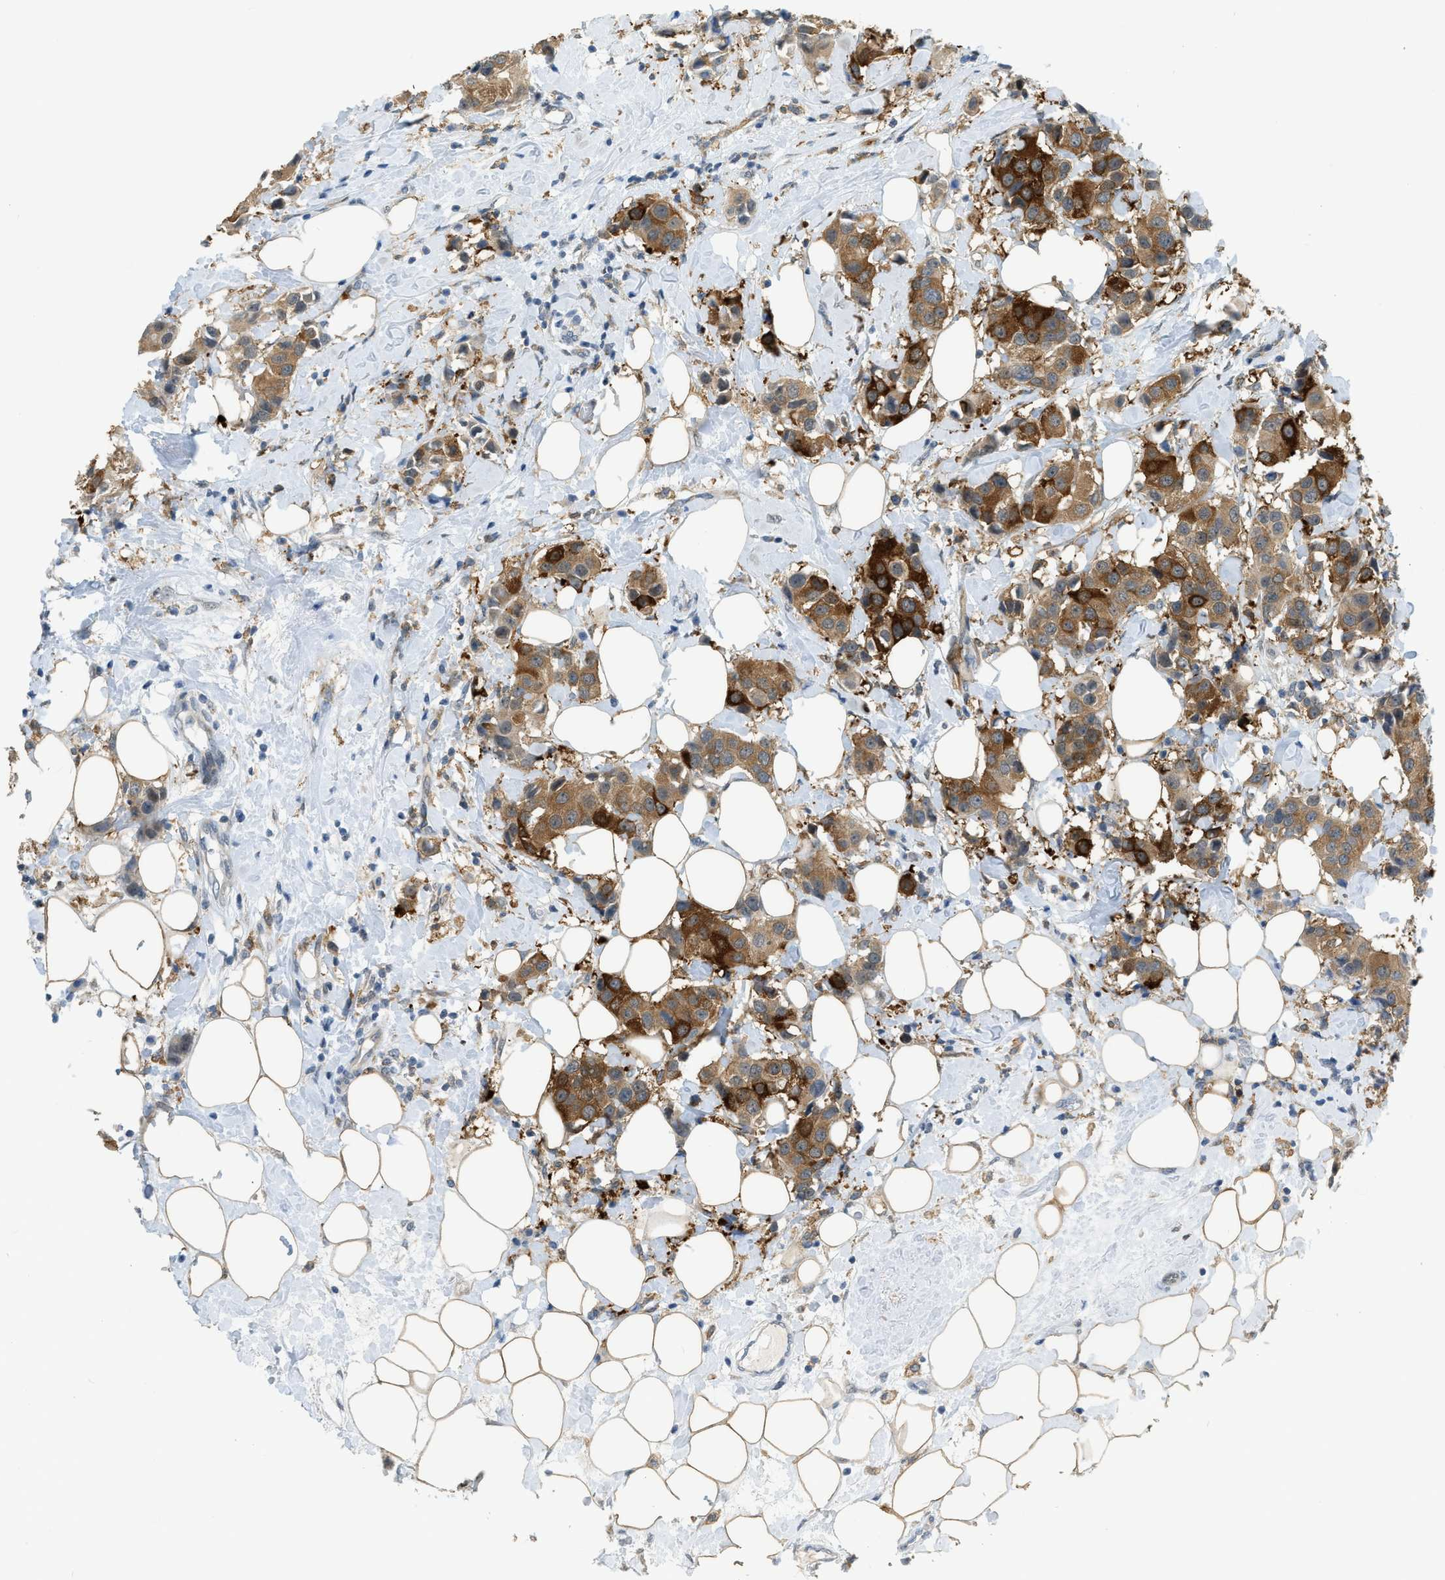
{"staining": {"intensity": "strong", "quantity": ">75%", "location": "cytoplasmic/membranous"}, "tissue": "breast cancer", "cell_type": "Tumor cells", "image_type": "cancer", "snomed": [{"axis": "morphology", "description": "Normal tissue, NOS"}, {"axis": "morphology", "description": "Duct carcinoma"}, {"axis": "topography", "description": "Breast"}], "caption": "DAB immunohistochemical staining of human breast infiltrating ductal carcinoma reveals strong cytoplasmic/membranous protein positivity in about >75% of tumor cells.", "gene": "ZNF408", "patient": {"sex": "female", "age": 39}}